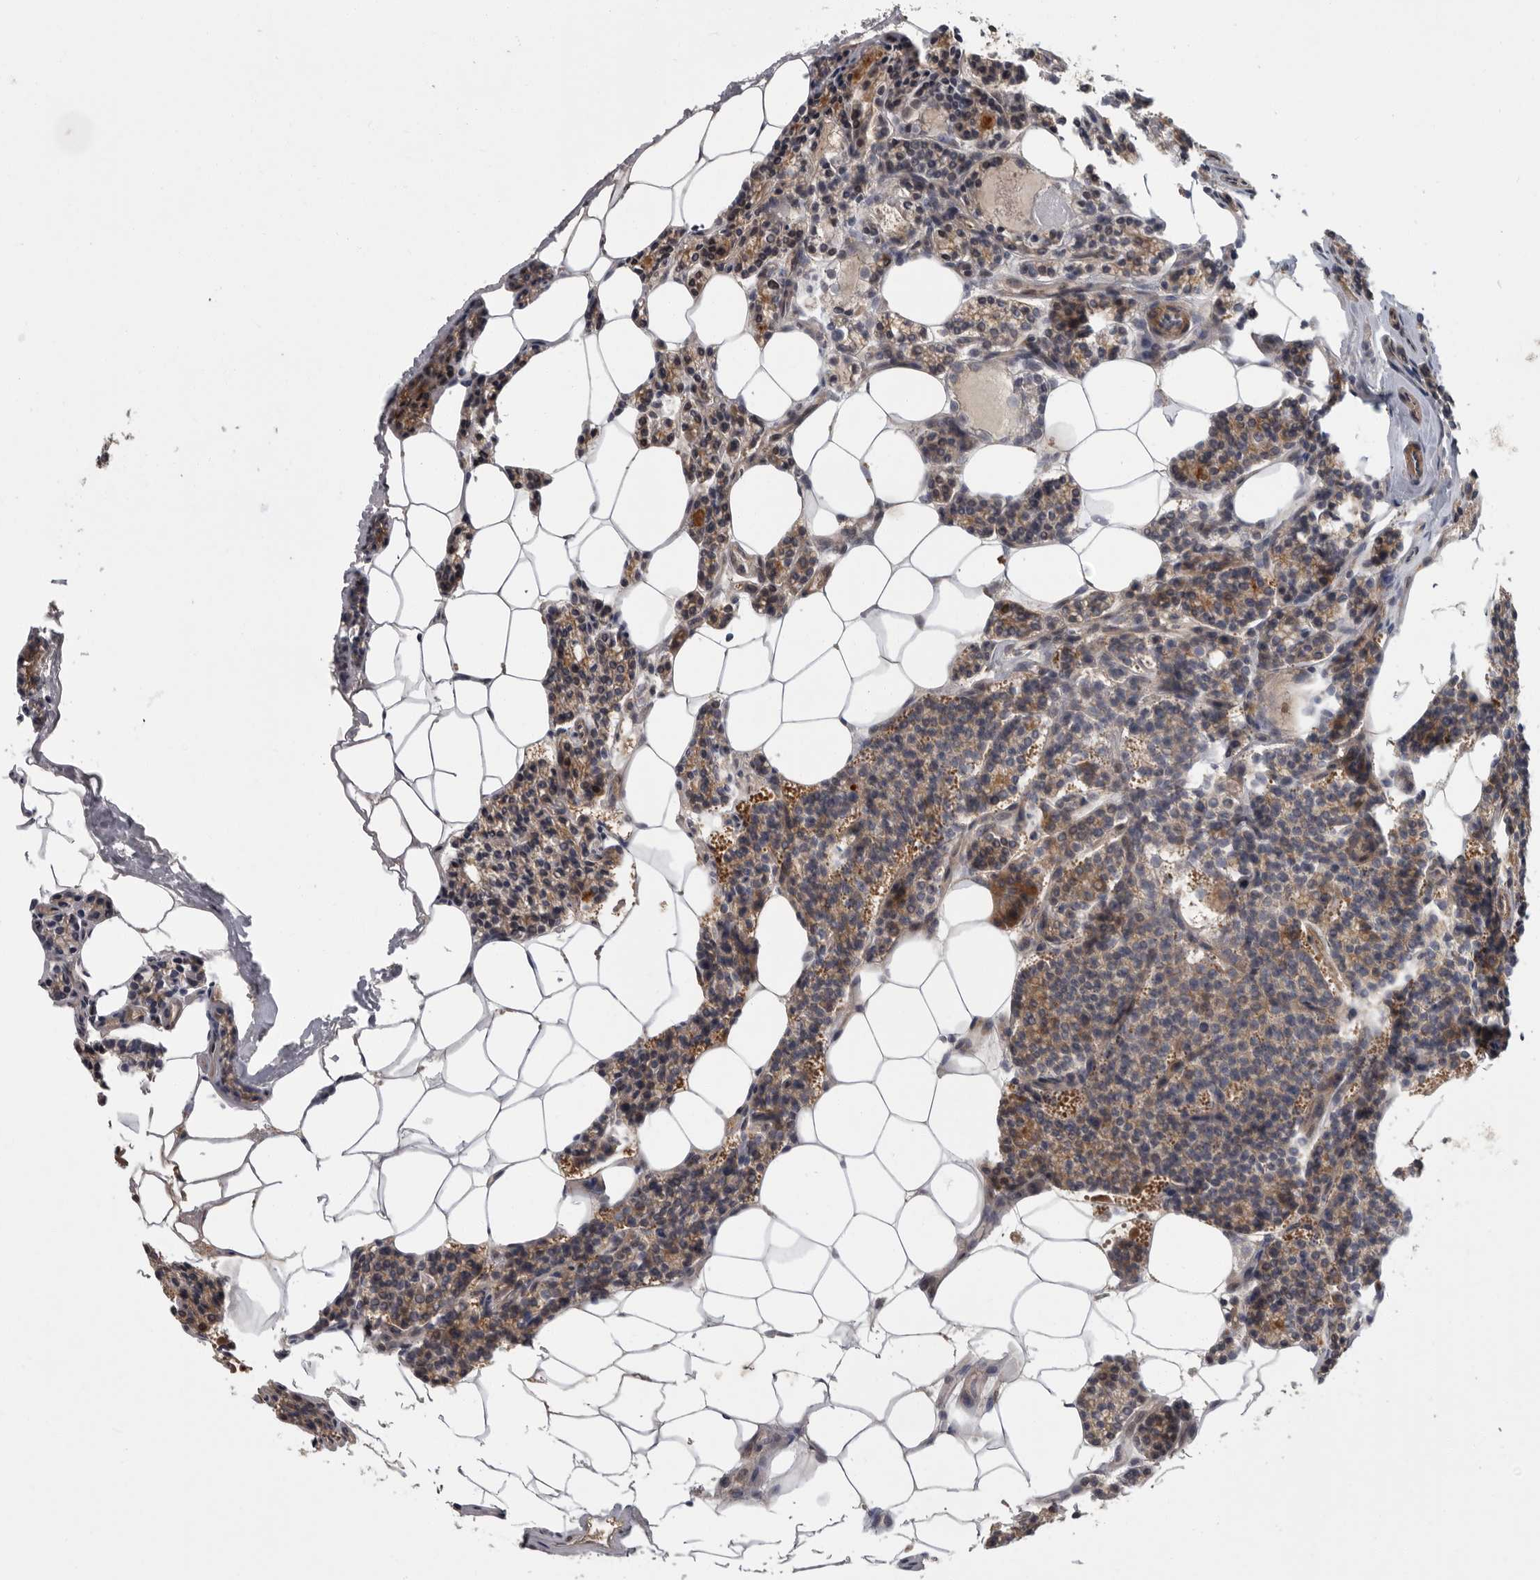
{"staining": {"intensity": "moderate", "quantity": "<25%", "location": "cytoplasmic/membranous"}, "tissue": "parathyroid gland", "cell_type": "Glandular cells", "image_type": "normal", "snomed": [{"axis": "morphology", "description": "Normal tissue, NOS"}, {"axis": "topography", "description": "Parathyroid gland"}], "caption": "This micrograph reveals normal parathyroid gland stained with IHC to label a protein in brown. The cytoplasmic/membranous of glandular cells show moderate positivity for the protein. Nuclei are counter-stained blue.", "gene": "PDE7A", "patient": {"sex": "male", "age": 83}}